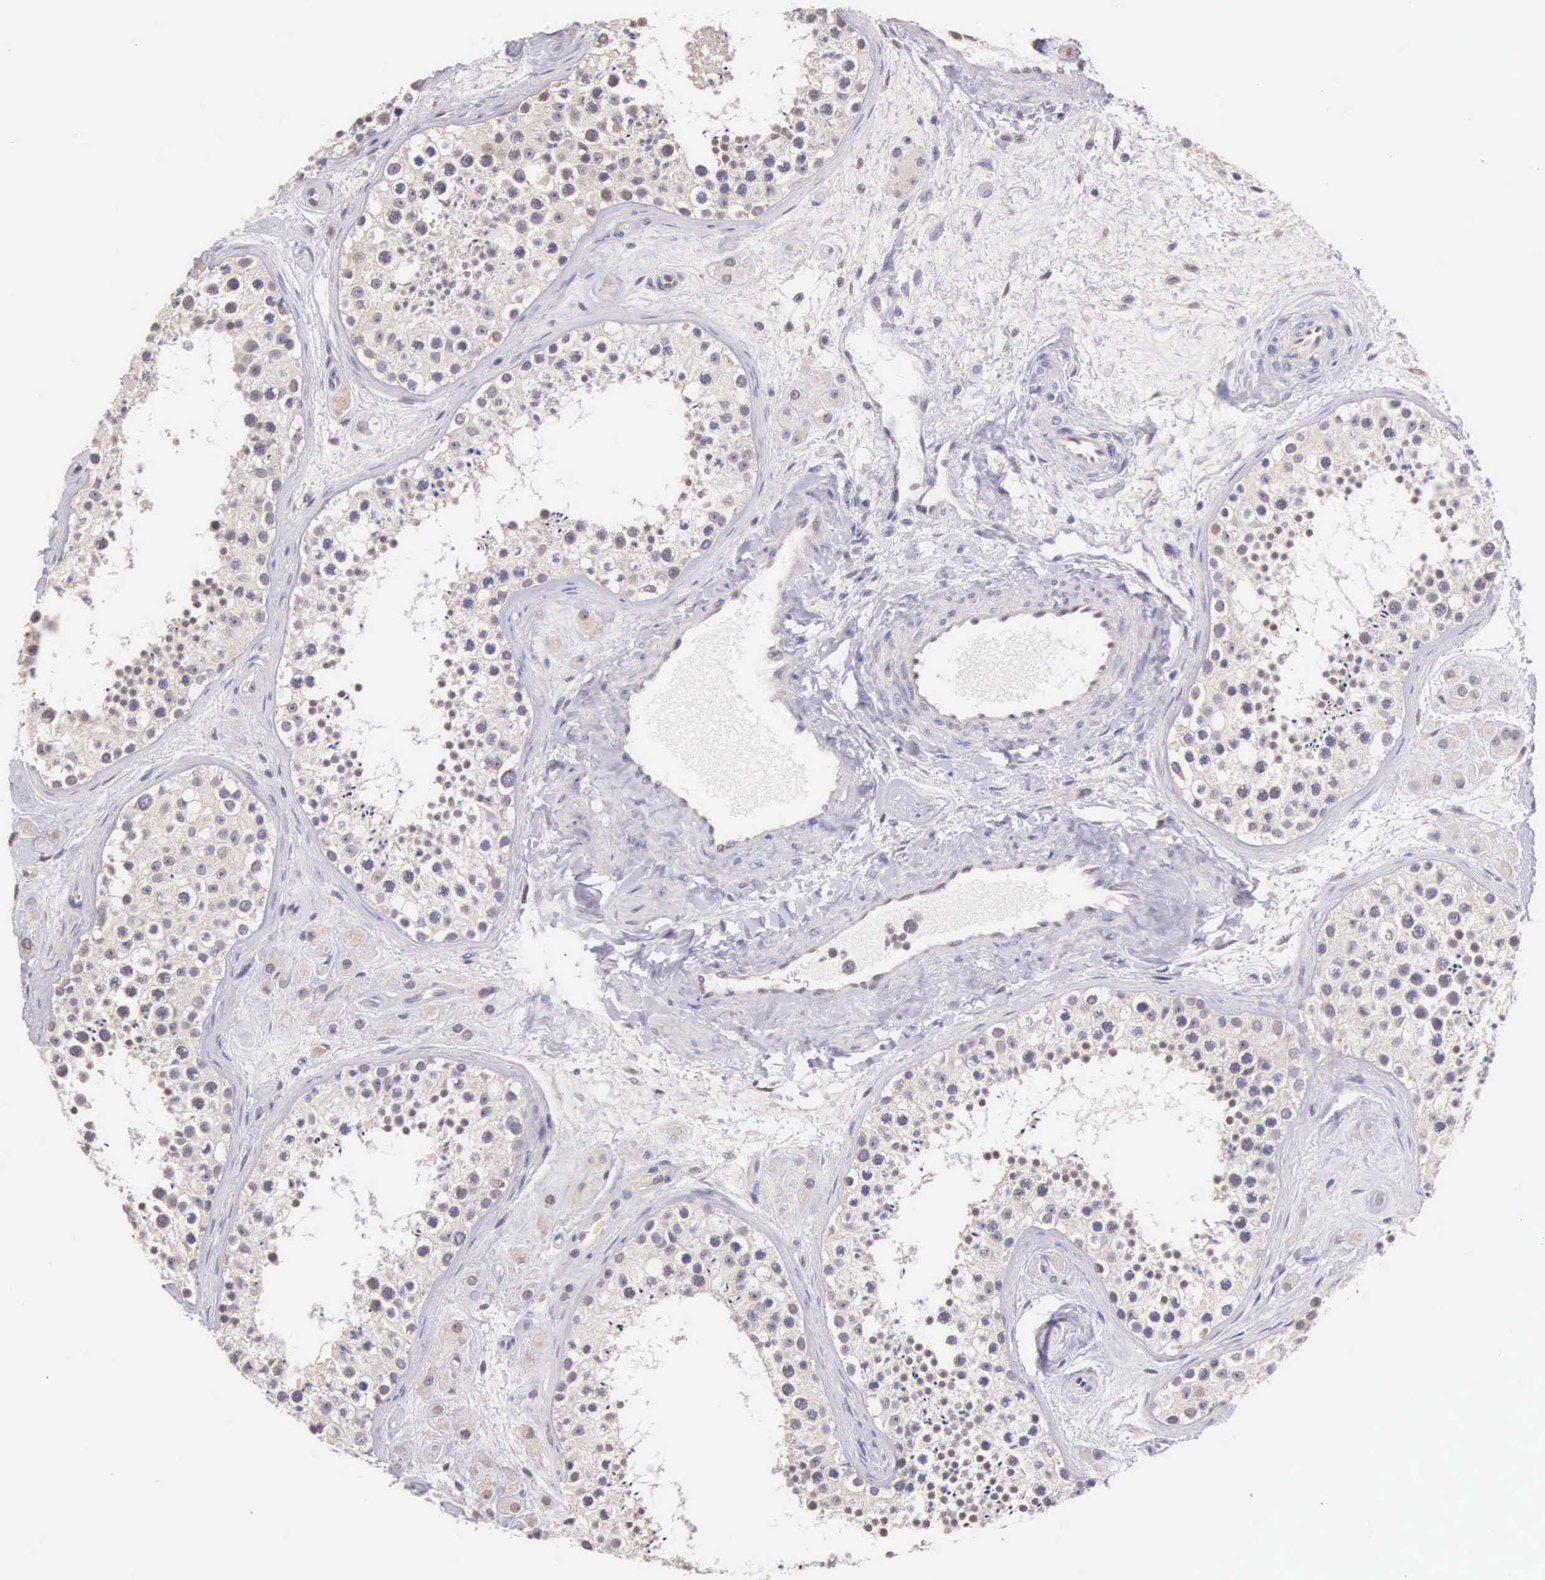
{"staining": {"intensity": "moderate", "quantity": "<25%", "location": "cytoplasmic/membranous"}, "tissue": "testis", "cell_type": "Cells in seminiferous ducts", "image_type": "normal", "snomed": [{"axis": "morphology", "description": "Normal tissue, NOS"}, {"axis": "topography", "description": "Testis"}], "caption": "The image exhibits immunohistochemical staining of normal testis. There is moderate cytoplasmic/membranous staining is appreciated in about <25% of cells in seminiferous ducts.", "gene": "PIR", "patient": {"sex": "male", "age": 38}}